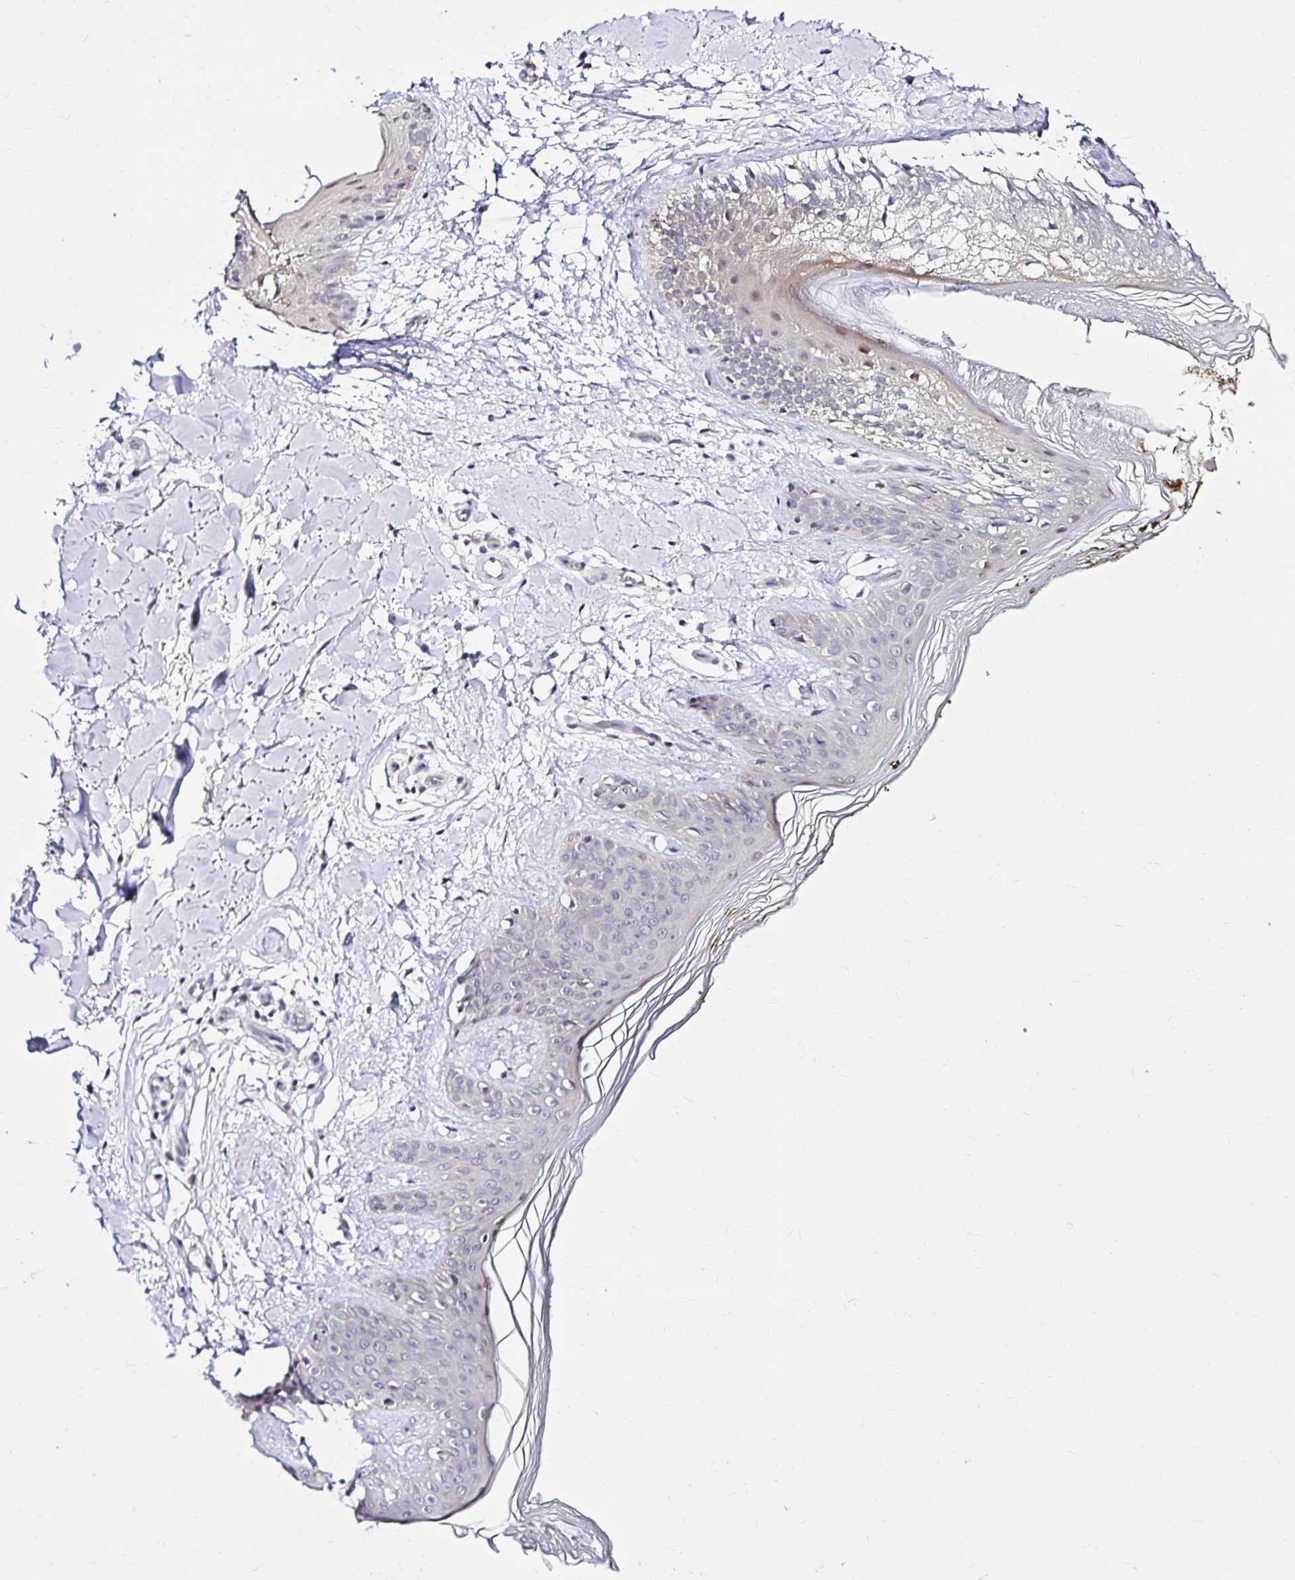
{"staining": {"intensity": "negative", "quantity": "none", "location": "none"}, "tissue": "skin", "cell_type": "Fibroblasts", "image_type": "normal", "snomed": [{"axis": "morphology", "description": "Normal tissue, NOS"}, {"axis": "topography", "description": "Skin"}], "caption": "Immunohistochemistry image of benign skin: human skin stained with DAB (3,3'-diaminobenzidine) exhibits no significant protein positivity in fibroblasts.", "gene": "PSMD3", "patient": {"sex": "female", "age": 34}}